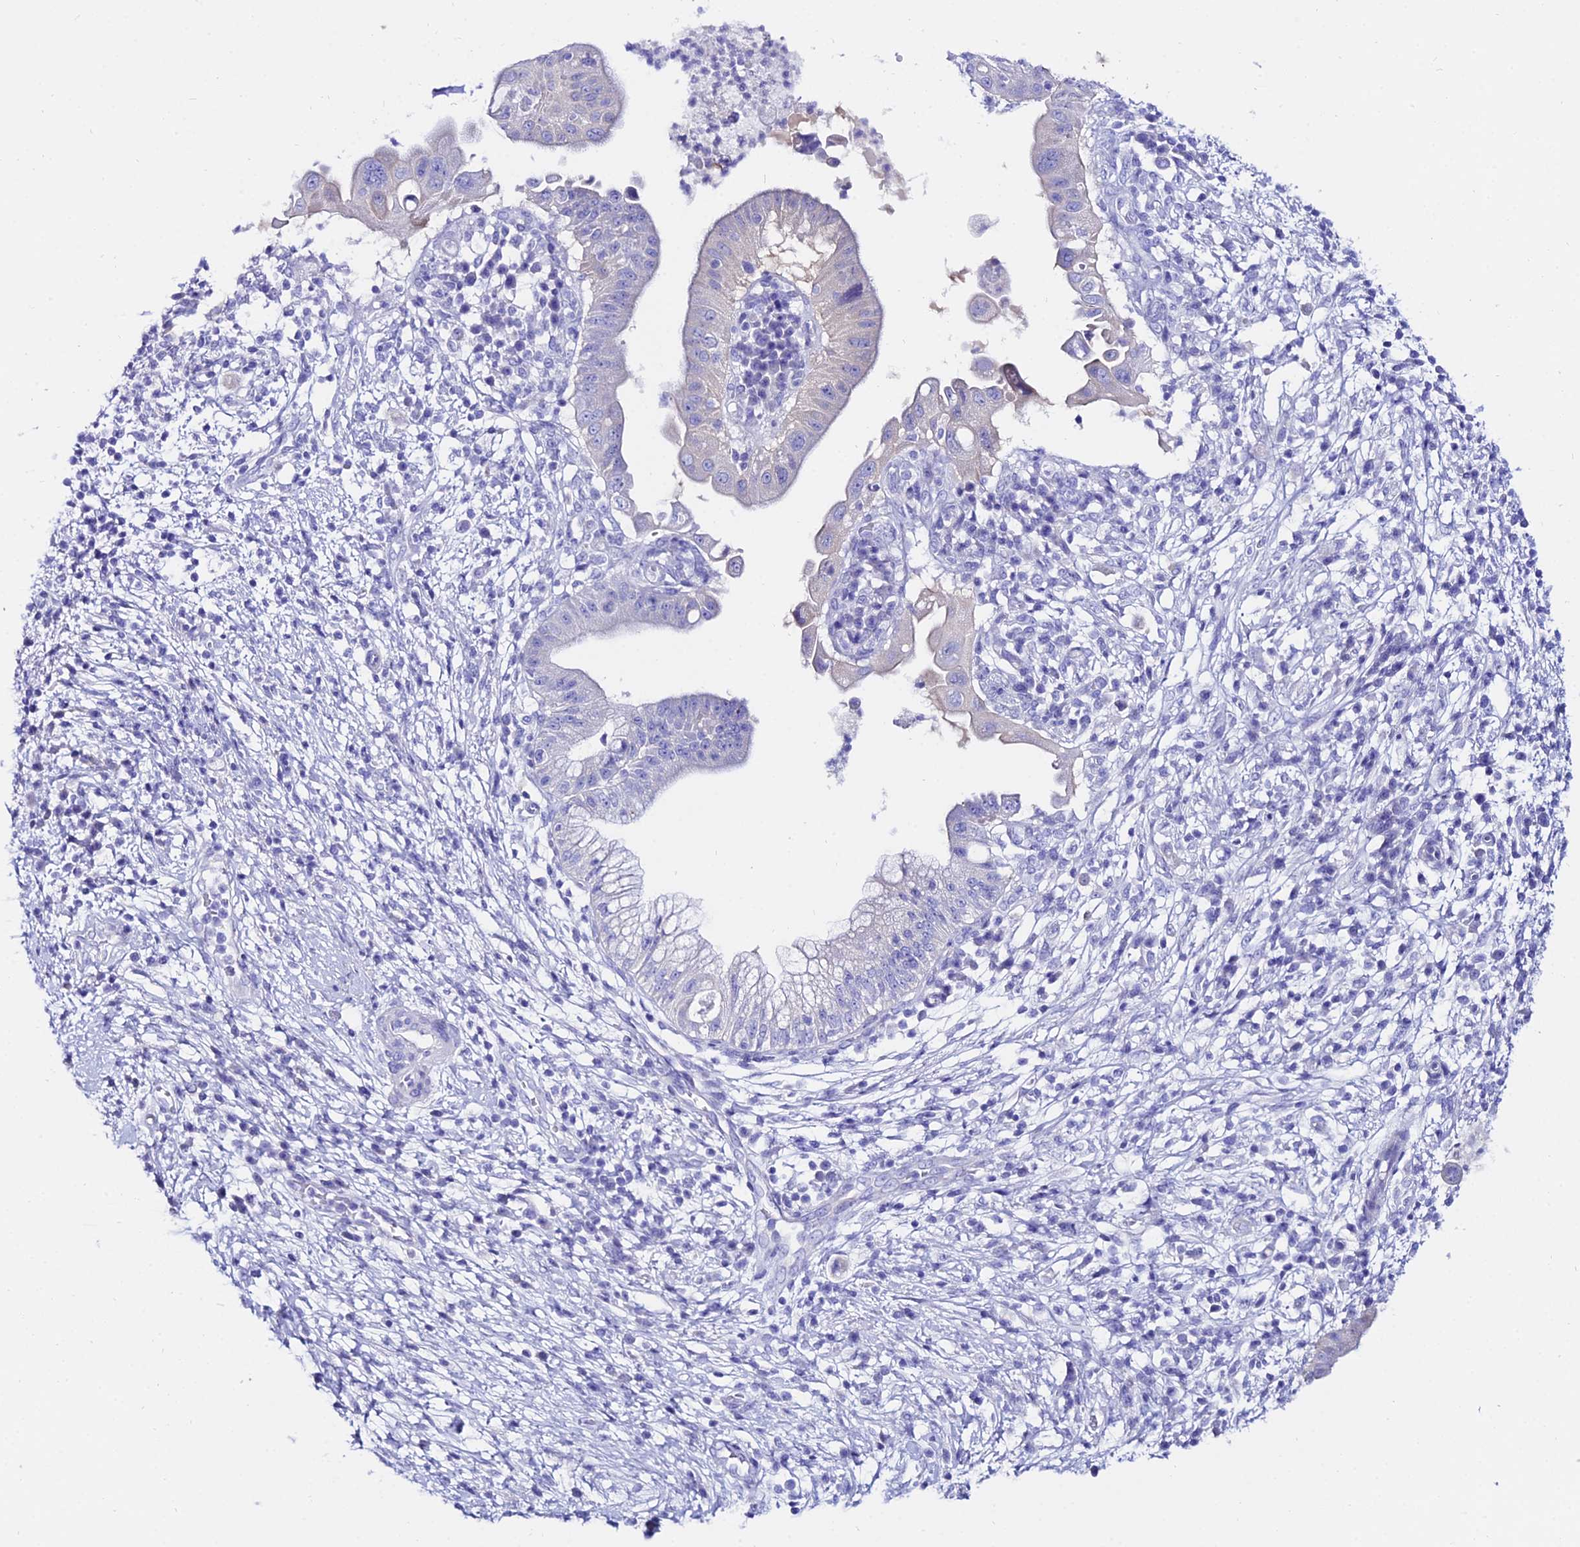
{"staining": {"intensity": "negative", "quantity": "none", "location": "none"}, "tissue": "pancreatic cancer", "cell_type": "Tumor cells", "image_type": "cancer", "snomed": [{"axis": "morphology", "description": "Adenocarcinoma, NOS"}, {"axis": "topography", "description": "Pancreas"}], "caption": "Tumor cells are negative for protein expression in human pancreatic cancer (adenocarcinoma).", "gene": "OR4D5", "patient": {"sex": "male", "age": 68}}